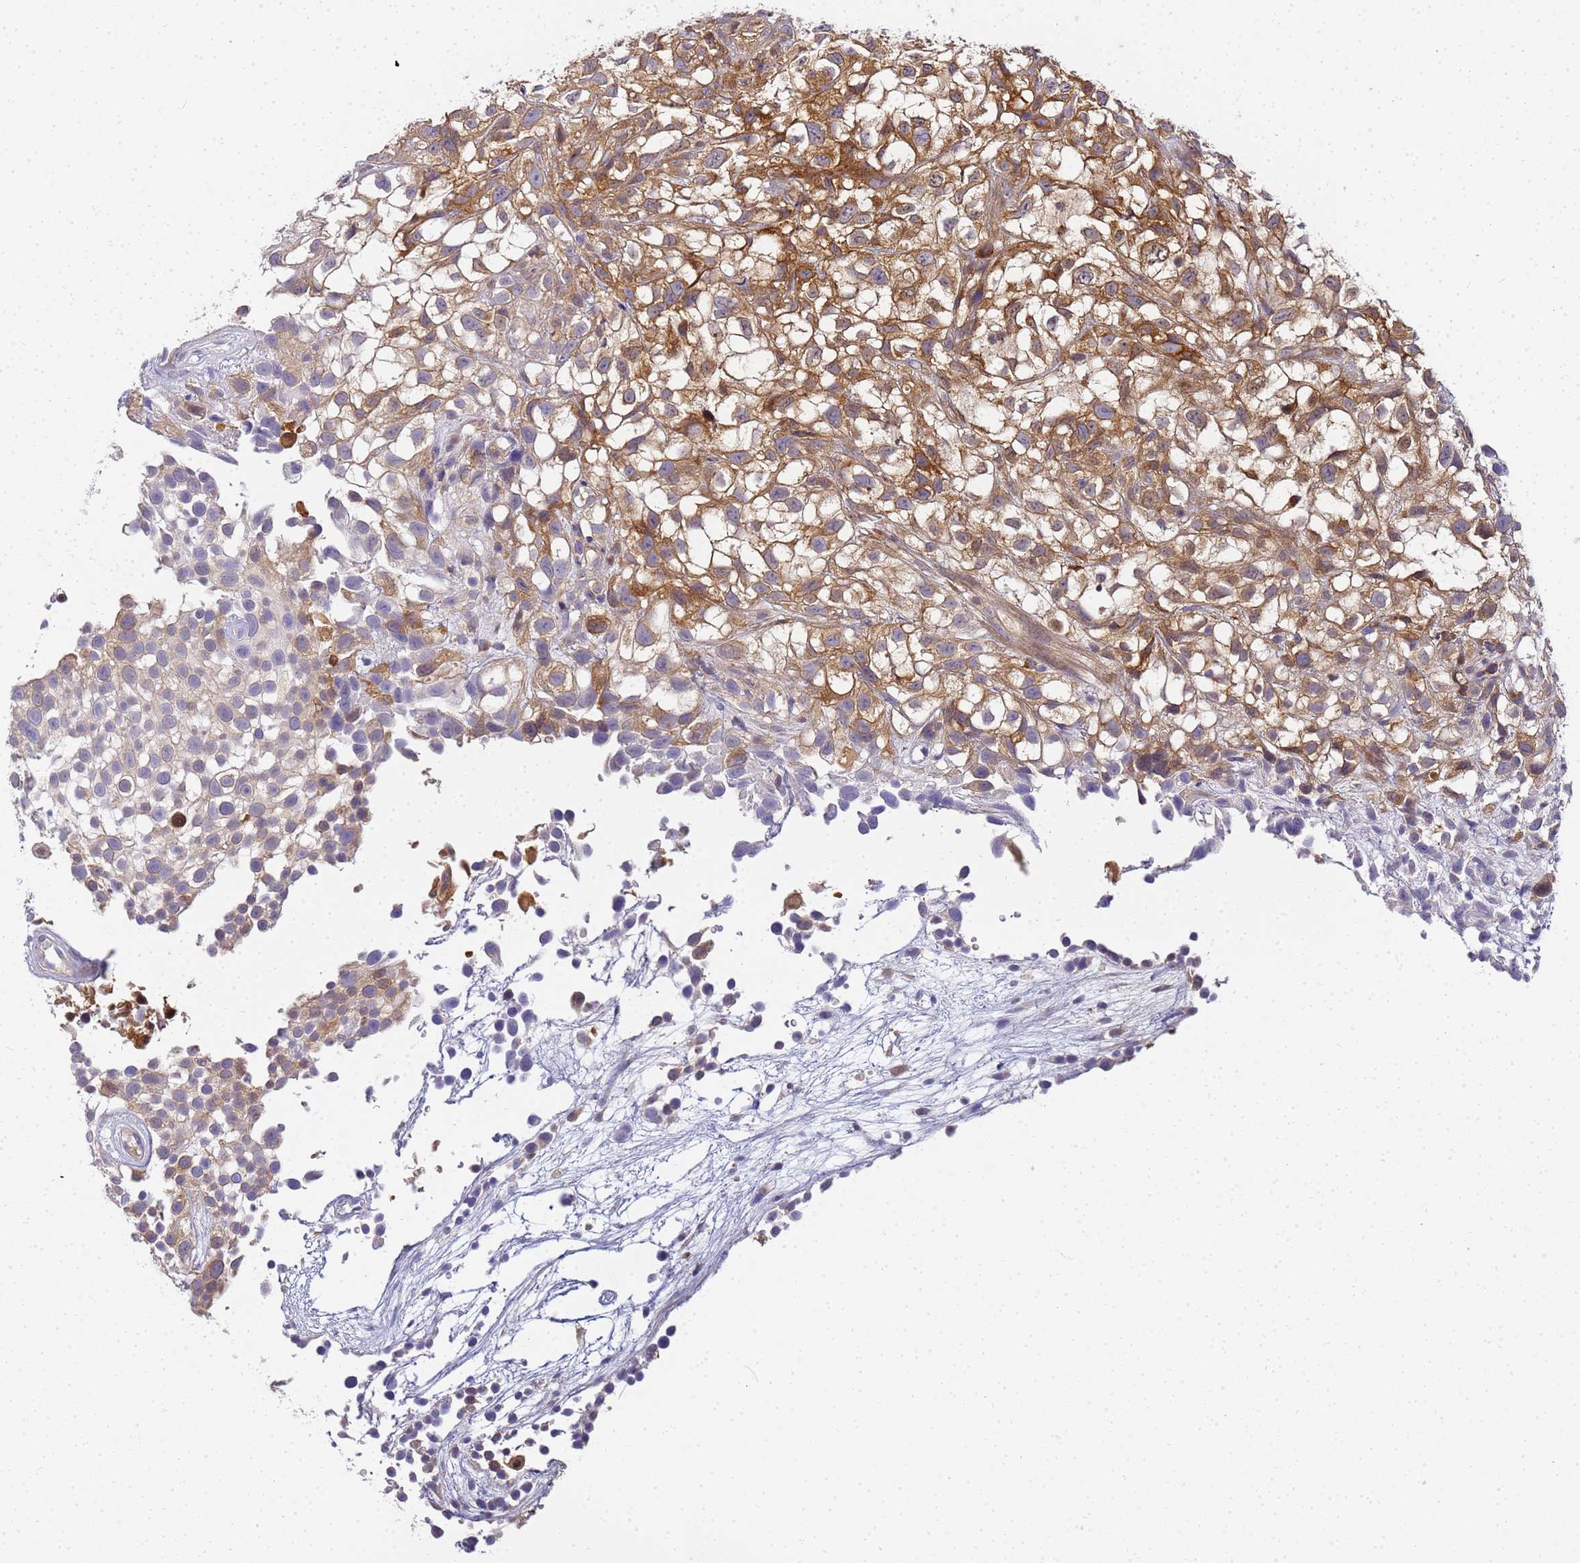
{"staining": {"intensity": "moderate", "quantity": ">75%", "location": "cytoplasmic/membranous"}, "tissue": "urothelial cancer", "cell_type": "Tumor cells", "image_type": "cancer", "snomed": [{"axis": "morphology", "description": "Urothelial carcinoma, High grade"}, {"axis": "topography", "description": "Urinary bladder"}], "caption": "Immunohistochemical staining of urothelial cancer exhibits medium levels of moderate cytoplasmic/membranous expression in about >75% of tumor cells.", "gene": "CHM", "patient": {"sex": "male", "age": 56}}